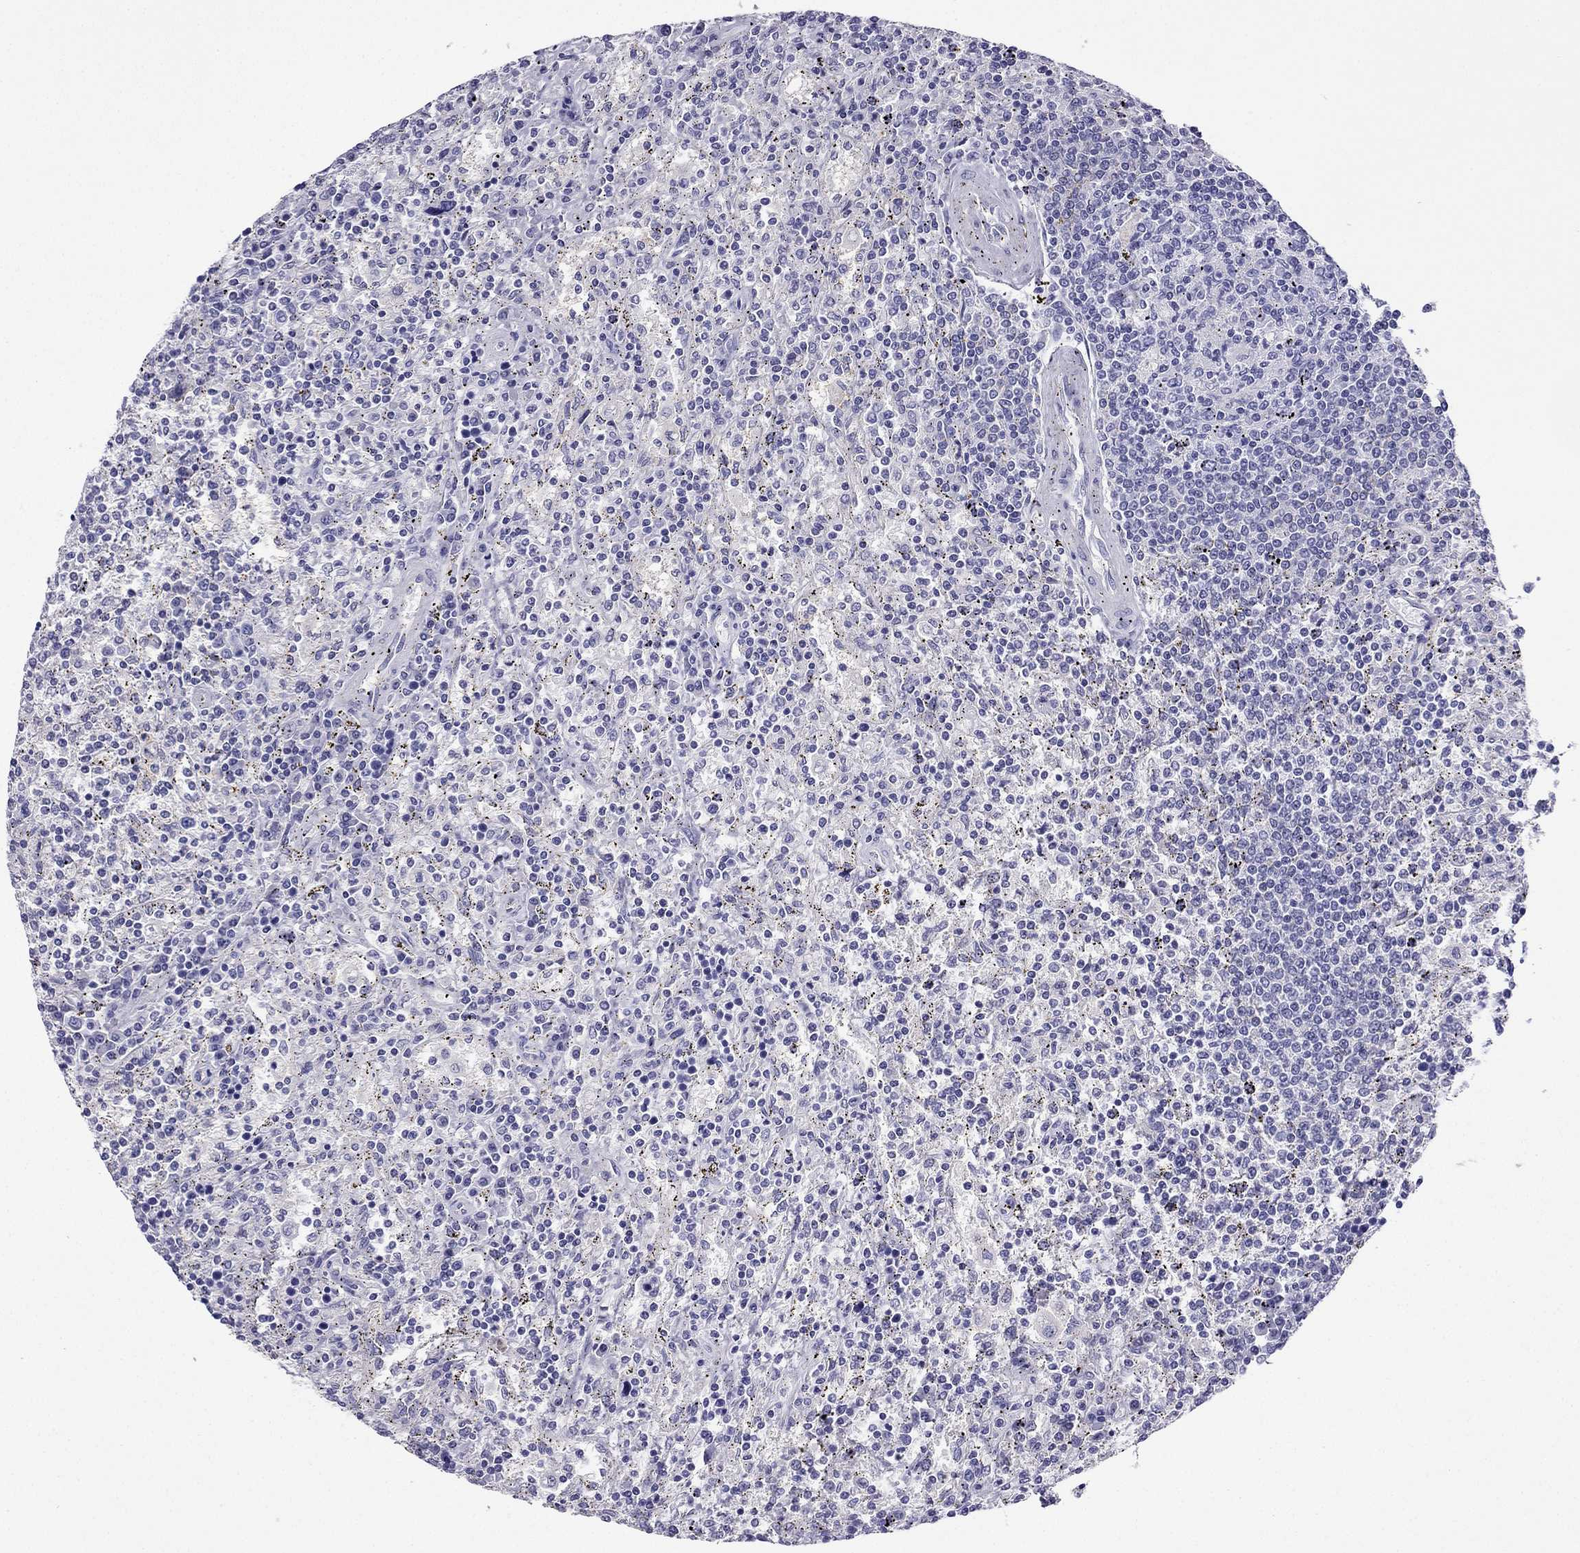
{"staining": {"intensity": "negative", "quantity": "none", "location": "none"}, "tissue": "lymphoma", "cell_type": "Tumor cells", "image_type": "cancer", "snomed": [{"axis": "morphology", "description": "Malignant lymphoma, non-Hodgkin's type, Low grade"}, {"axis": "topography", "description": "Spleen"}], "caption": "Immunohistochemistry (IHC) micrograph of low-grade malignant lymphoma, non-Hodgkin's type stained for a protein (brown), which demonstrates no positivity in tumor cells.", "gene": "KCNJ10", "patient": {"sex": "male", "age": 62}}